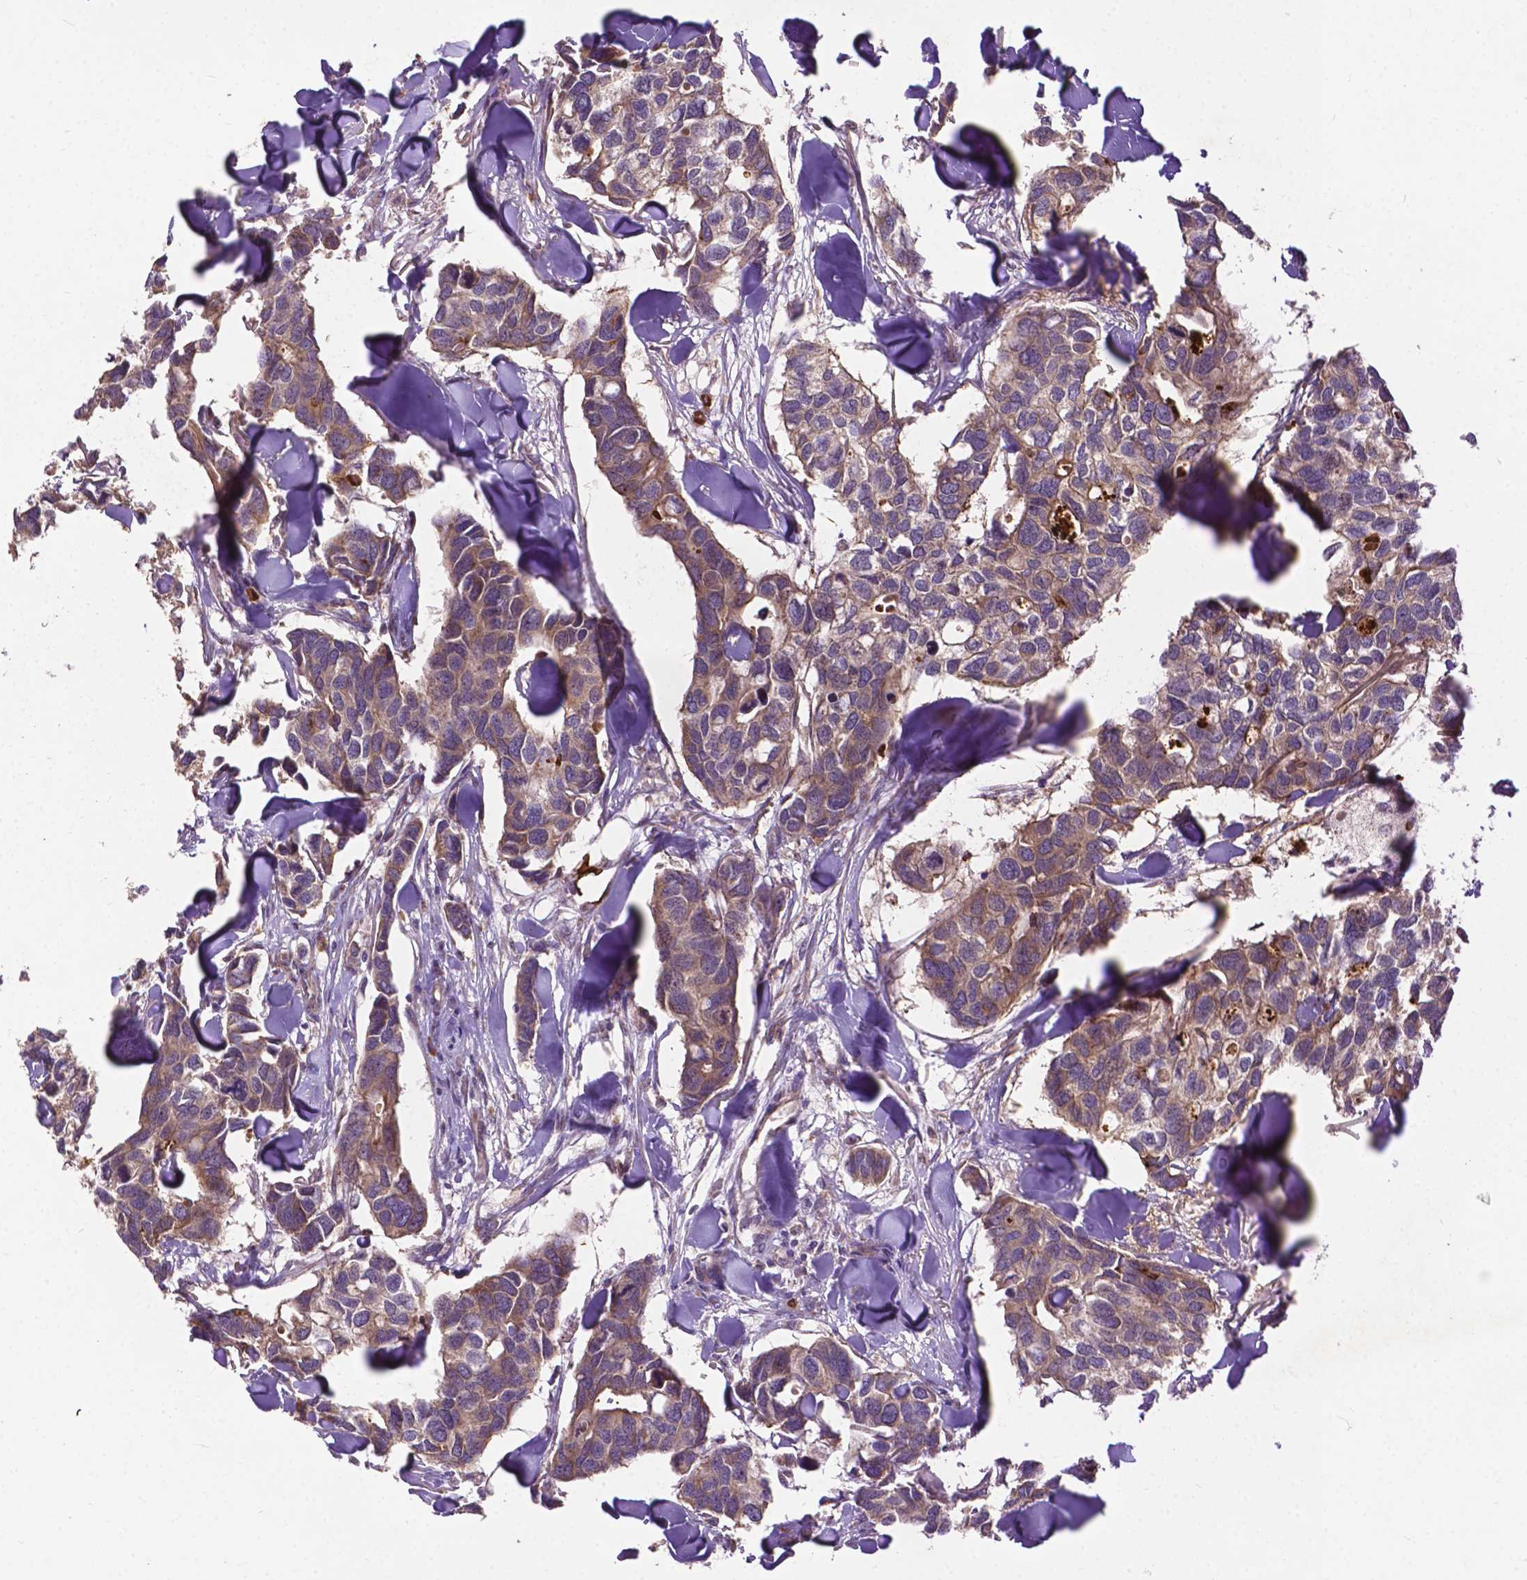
{"staining": {"intensity": "weak", "quantity": "25%-75%", "location": "cytoplasmic/membranous"}, "tissue": "breast cancer", "cell_type": "Tumor cells", "image_type": "cancer", "snomed": [{"axis": "morphology", "description": "Duct carcinoma"}, {"axis": "topography", "description": "Breast"}], "caption": "The micrograph displays immunohistochemical staining of breast cancer. There is weak cytoplasmic/membranous expression is appreciated in about 25%-75% of tumor cells.", "gene": "PARP3", "patient": {"sex": "female", "age": 83}}